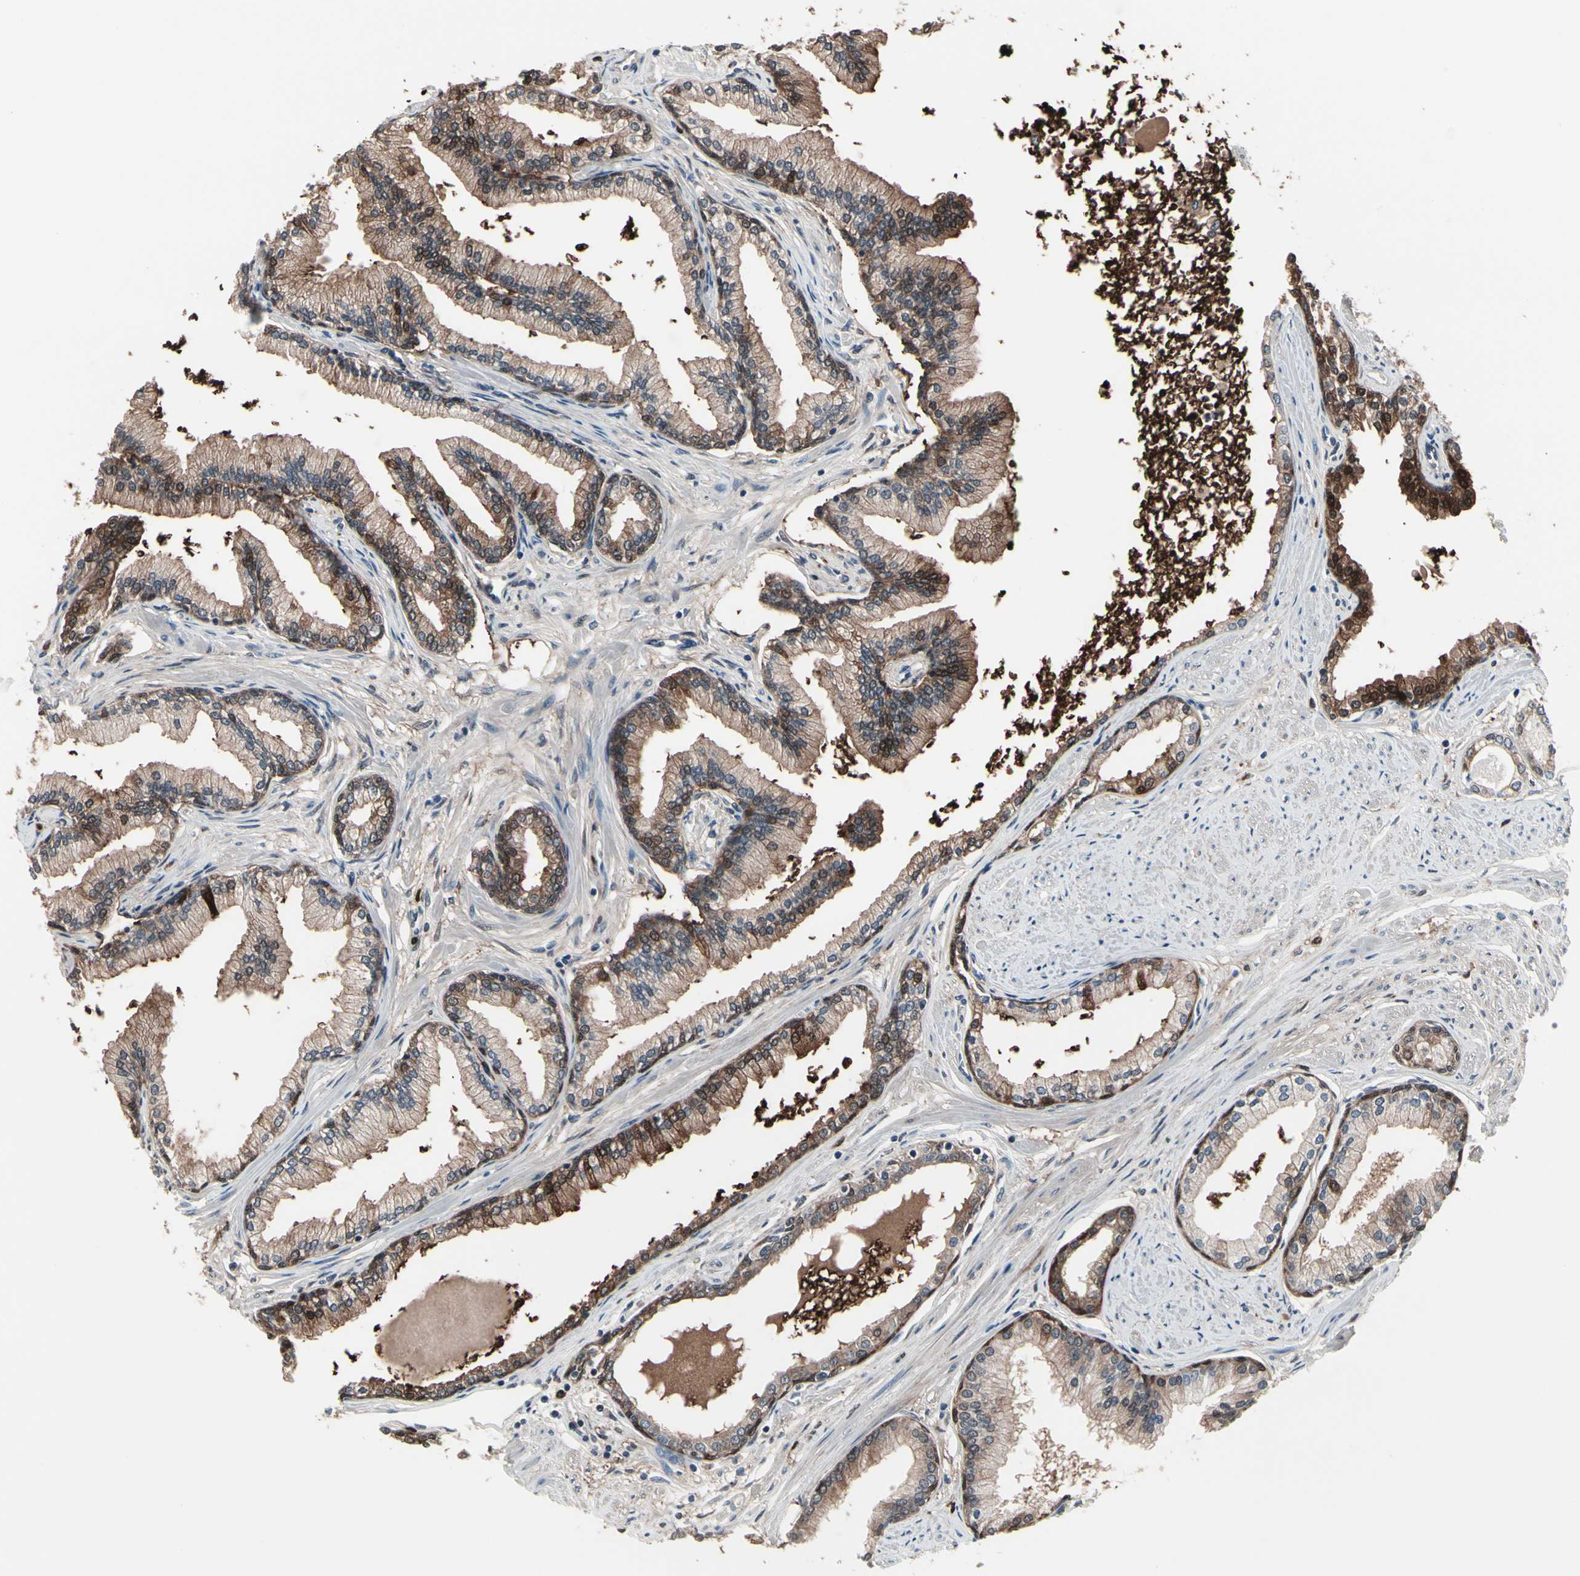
{"staining": {"intensity": "moderate", "quantity": ">75%", "location": "cytoplasmic/membranous,nuclear"}, "tissue": "prostate", "cell_type": "Glandular cells", "image_type": "normal", "snomed": [{"axis": "morphology", "description": "Normal tissue, NOS"}, {"axis": "topography", "description": "Prostate"}], "caption": "Immunohistochemistry (IHC) photomicrograph of benign prostate: human prostate stained using IHC exhibits medium levels of moderate protein expression localized specifically in the cytoplasmic/membranous,nuclear of glandular cells, appearing as a cytoplasmic/membranous,nuclear brown color.", "gene": "PRDX6", "patient": {"sex": "male", "age": 64}}